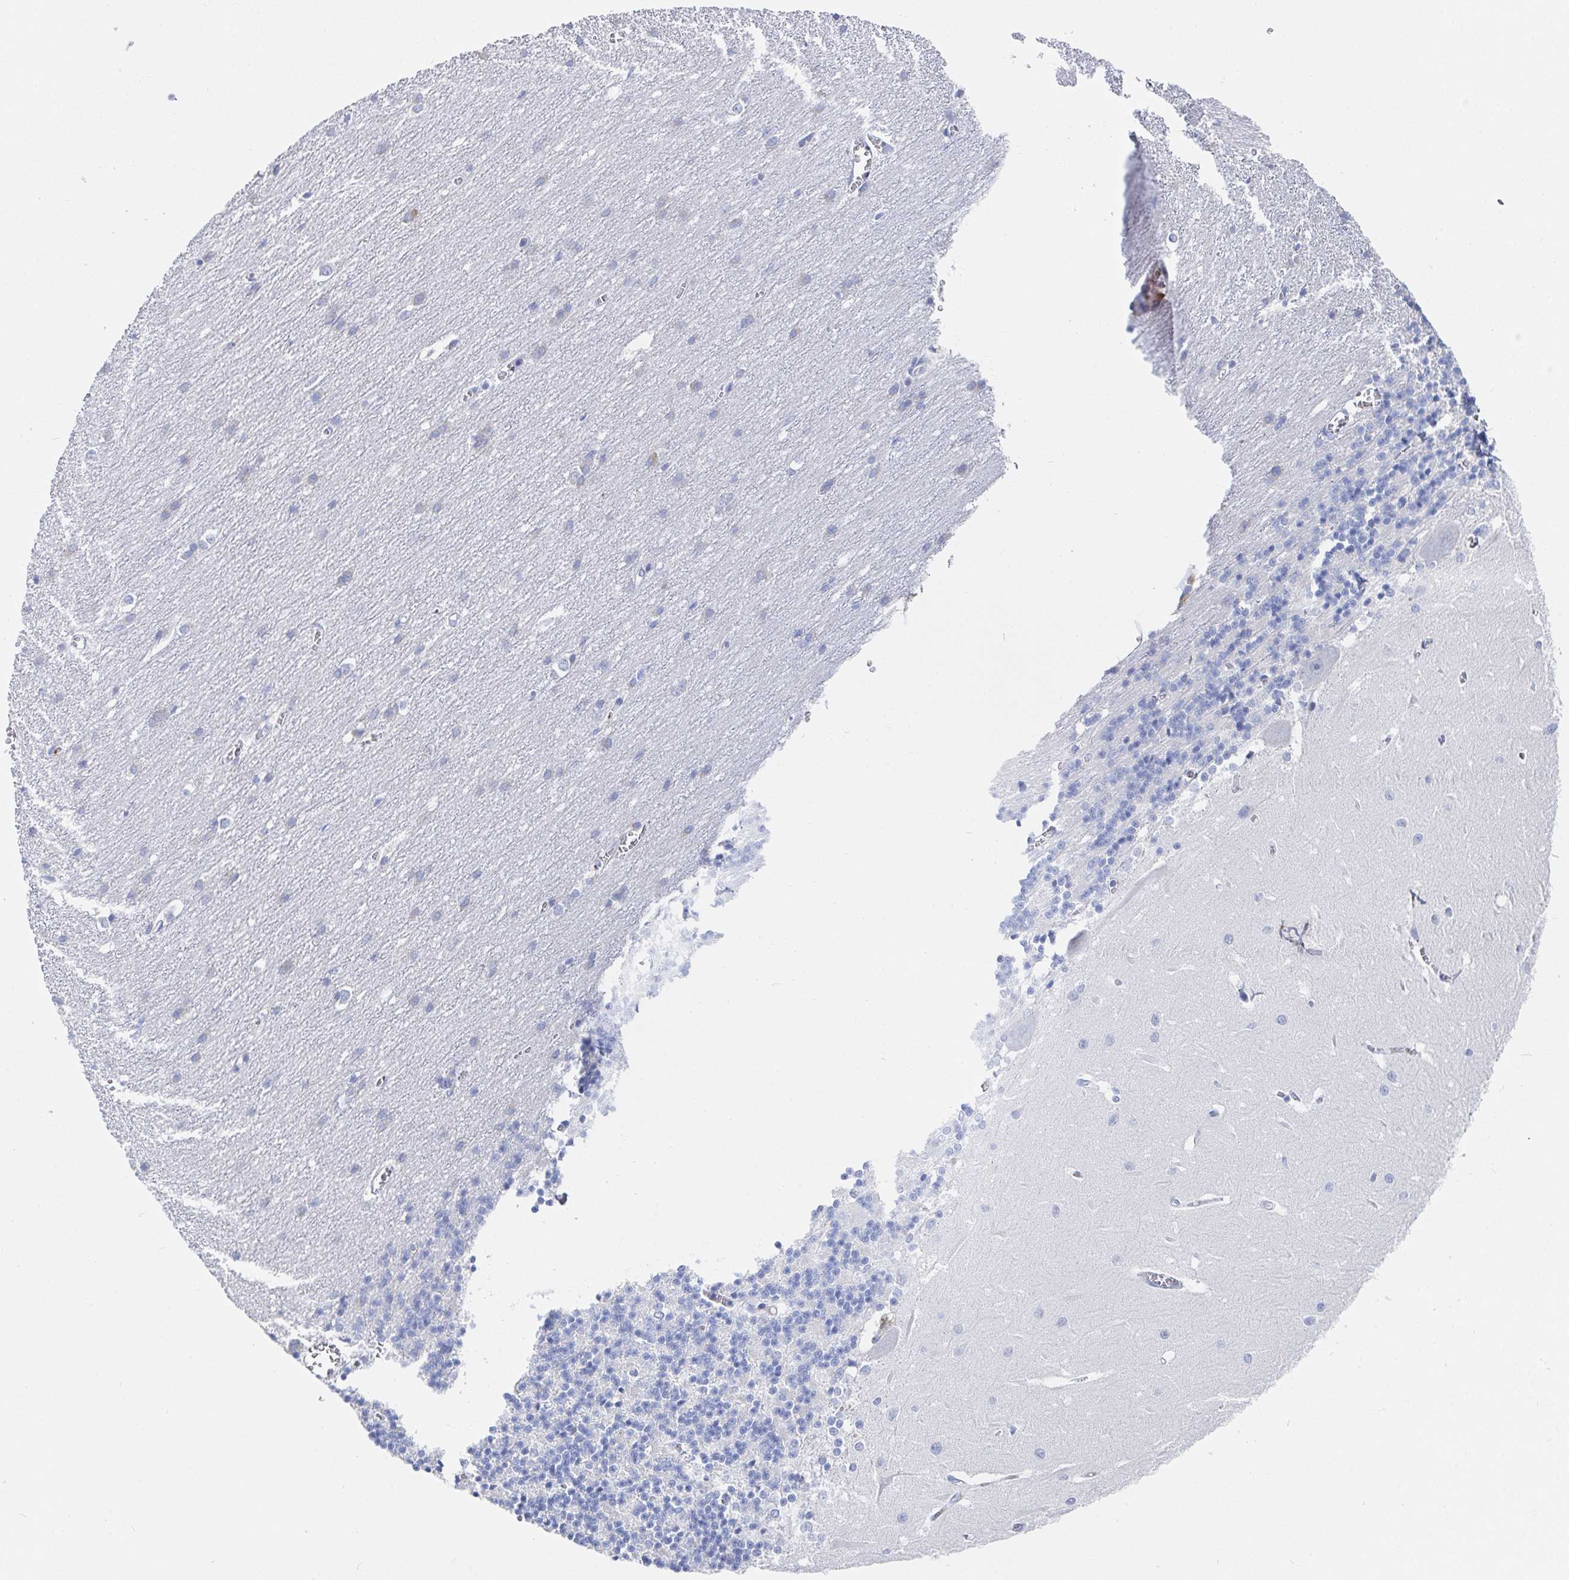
{"staining": {"intensity": "negative", "quantity": "none", "location": "none"}, "tissue": "cerebellum", "cell_type": "Cells in granular layer", "image_type": "normal", "snomed": [{"axis": "morphology", "description": "Normal tissue, NOS"}, {"axis": "topography", "description": "Cerebellum"}], "caption": "Cells in granular layer are negative for brown protein staining in unremarkable cerebellum. The staining was performed using DAB to visualize the protein expression in brown, while the nuclei were stained in blue with hematoxylin (Magnification: 20x).", "gene": "OR2A1", "patient": {"sex": "male", "age": 37}}